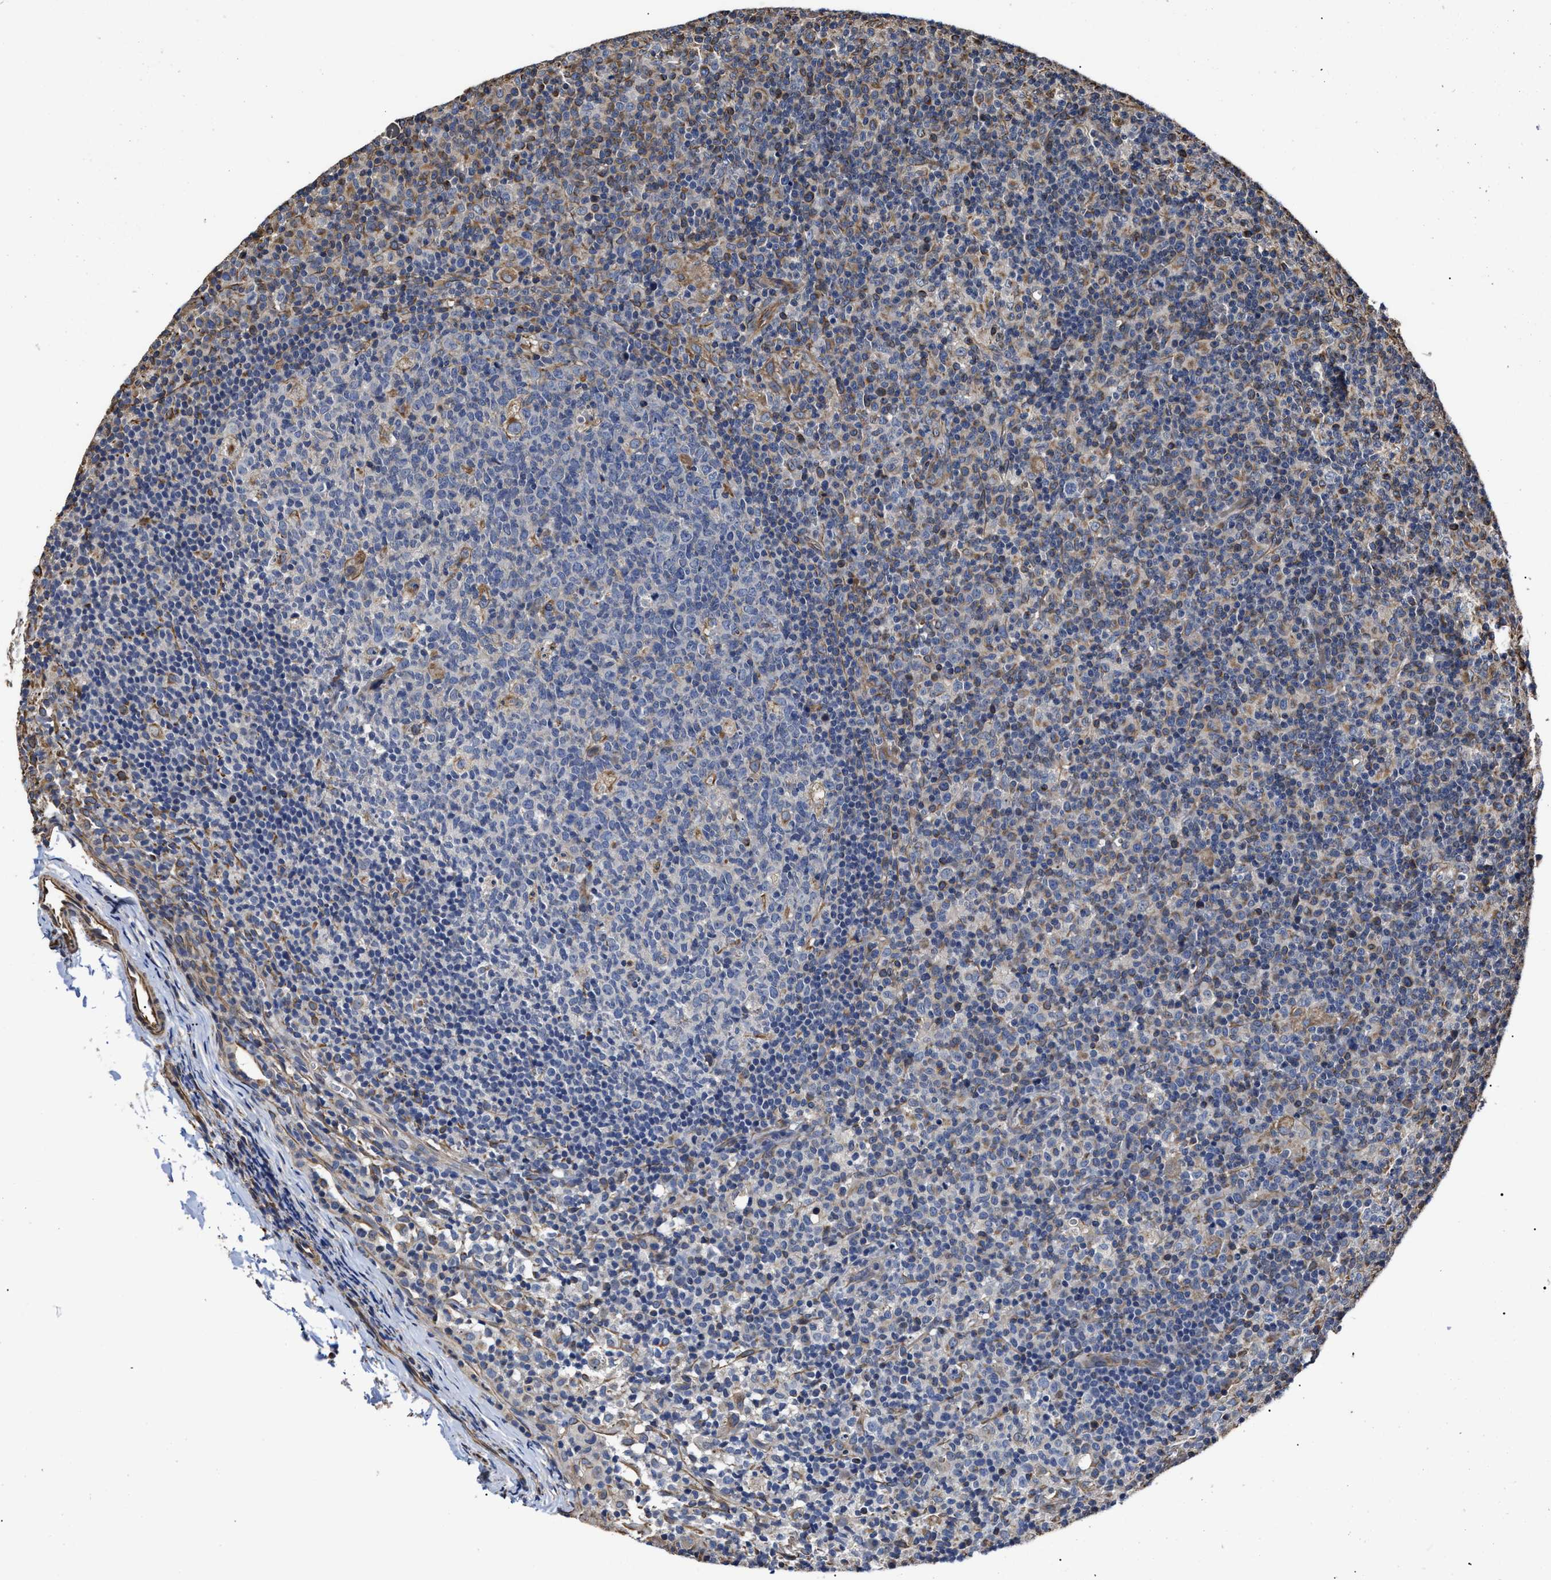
{"staining": {"intensity": "negative", "quantity": "none", "location": "none"}, "tissue": "lymph node", "cell_type": "Germinal center cells", "image_type": "normal", "snomed": [{"axis": "morphology", "description": "Normal tissue, NOS"}, {"axis": "morphology", "description": "Inflammation, NOS"}, {"axis": "topography", "description": "Lymph node"}], "caption": "The immunohistochemistry histopathology image has no significant positivity in germinal center cells of lymph node.", "gene": "TSPAN33", "patient": {"sex": "male", "age": 55}}